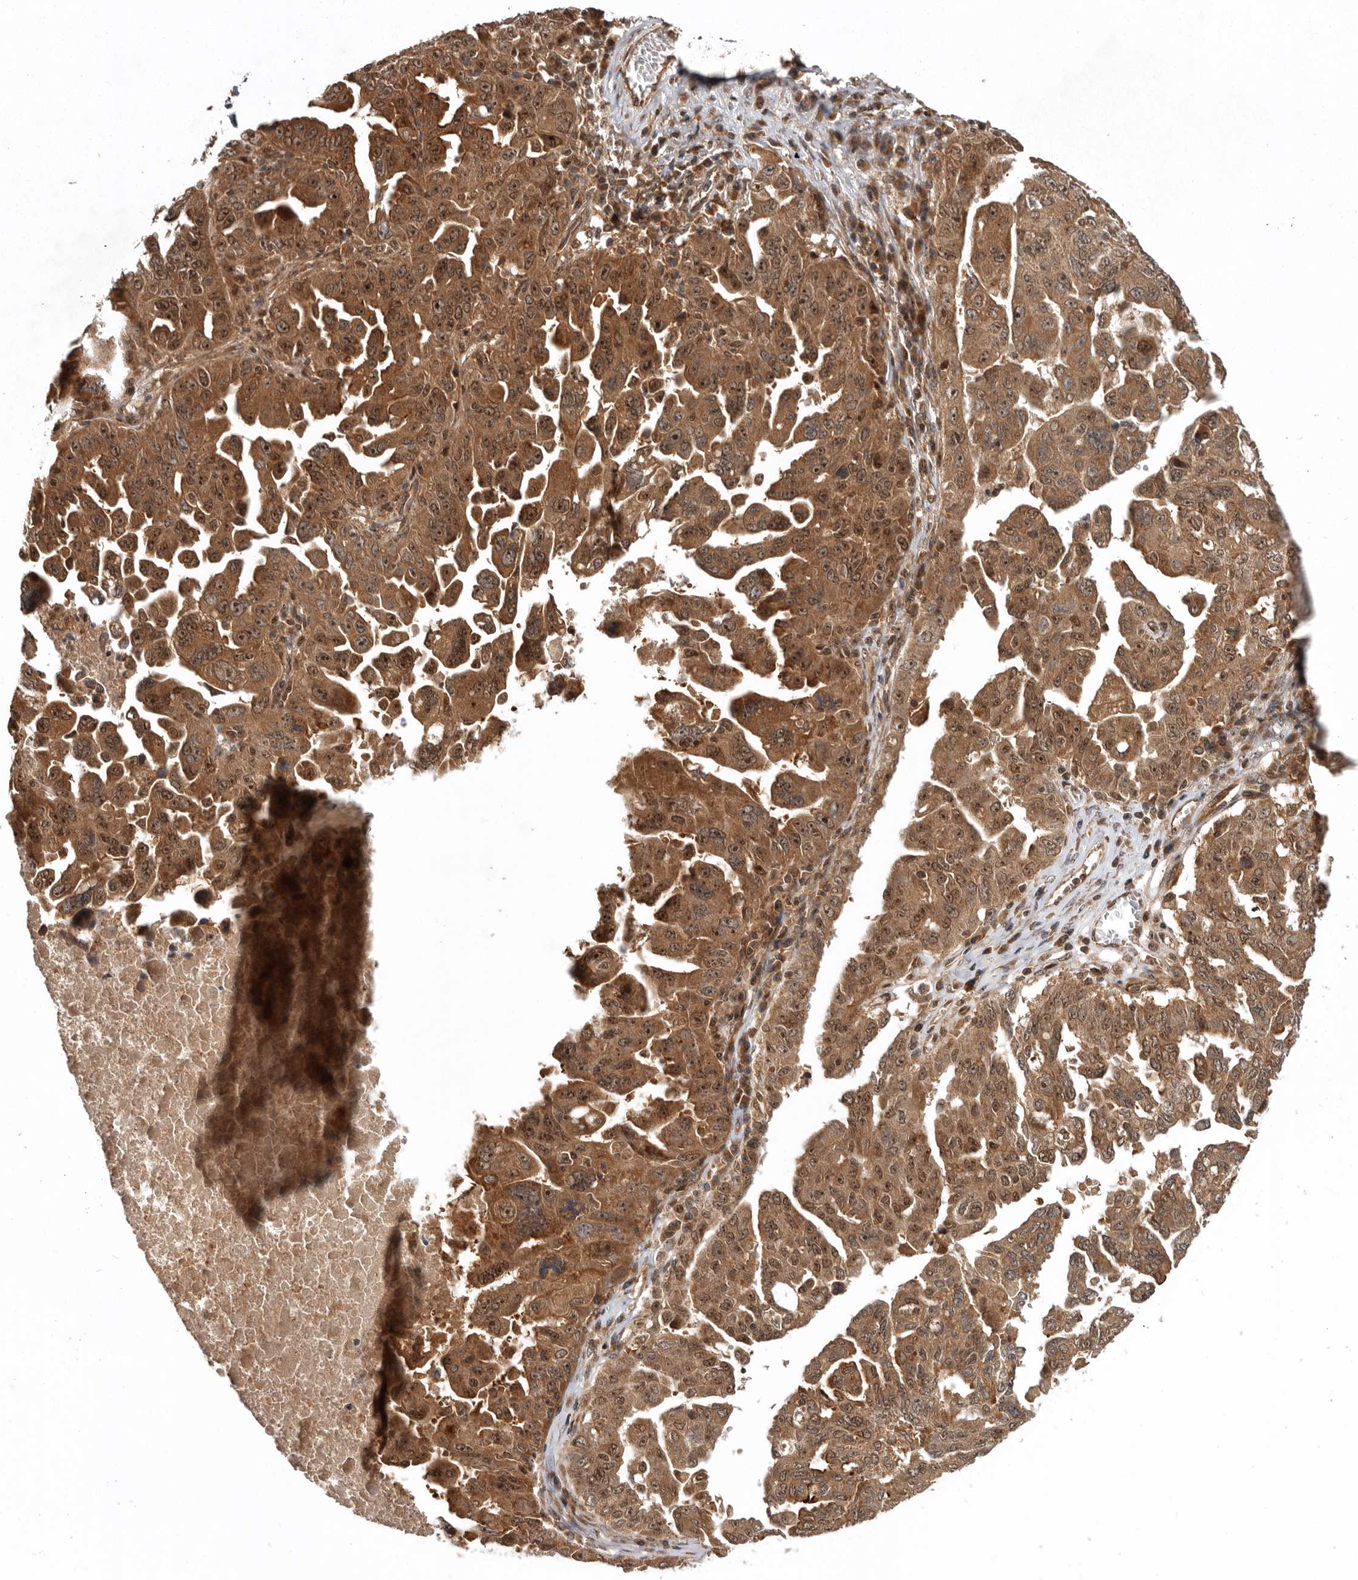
{"staining": {"intensity": "strong", "quantity": ">75%", "location": "cytoplasmic/membranous,nuclear"}, "tissue": "ovarian cancer", "cell_type": "Tumor cells", "image_type": "cancer", "snomed": [{"axis": "morphology", "description": "Carcinoma, endometroid"}, {"axis": "topography", "description": "Ovary"}], "caption": "Immunohistochemistry histopathology image of neoplastic tissue: ovarian cancer (endometroid carcinoma) stained using immunohistochemistry shows high levels of strong protein expression localized specifically in the cytoplasmic/membranous and nuclear of tumor cells, appearing as a cytoplasmic/membranous and nuclear brown color.", "gene": "DHDDS", "patient": {"sex": "female", "age": 62}}